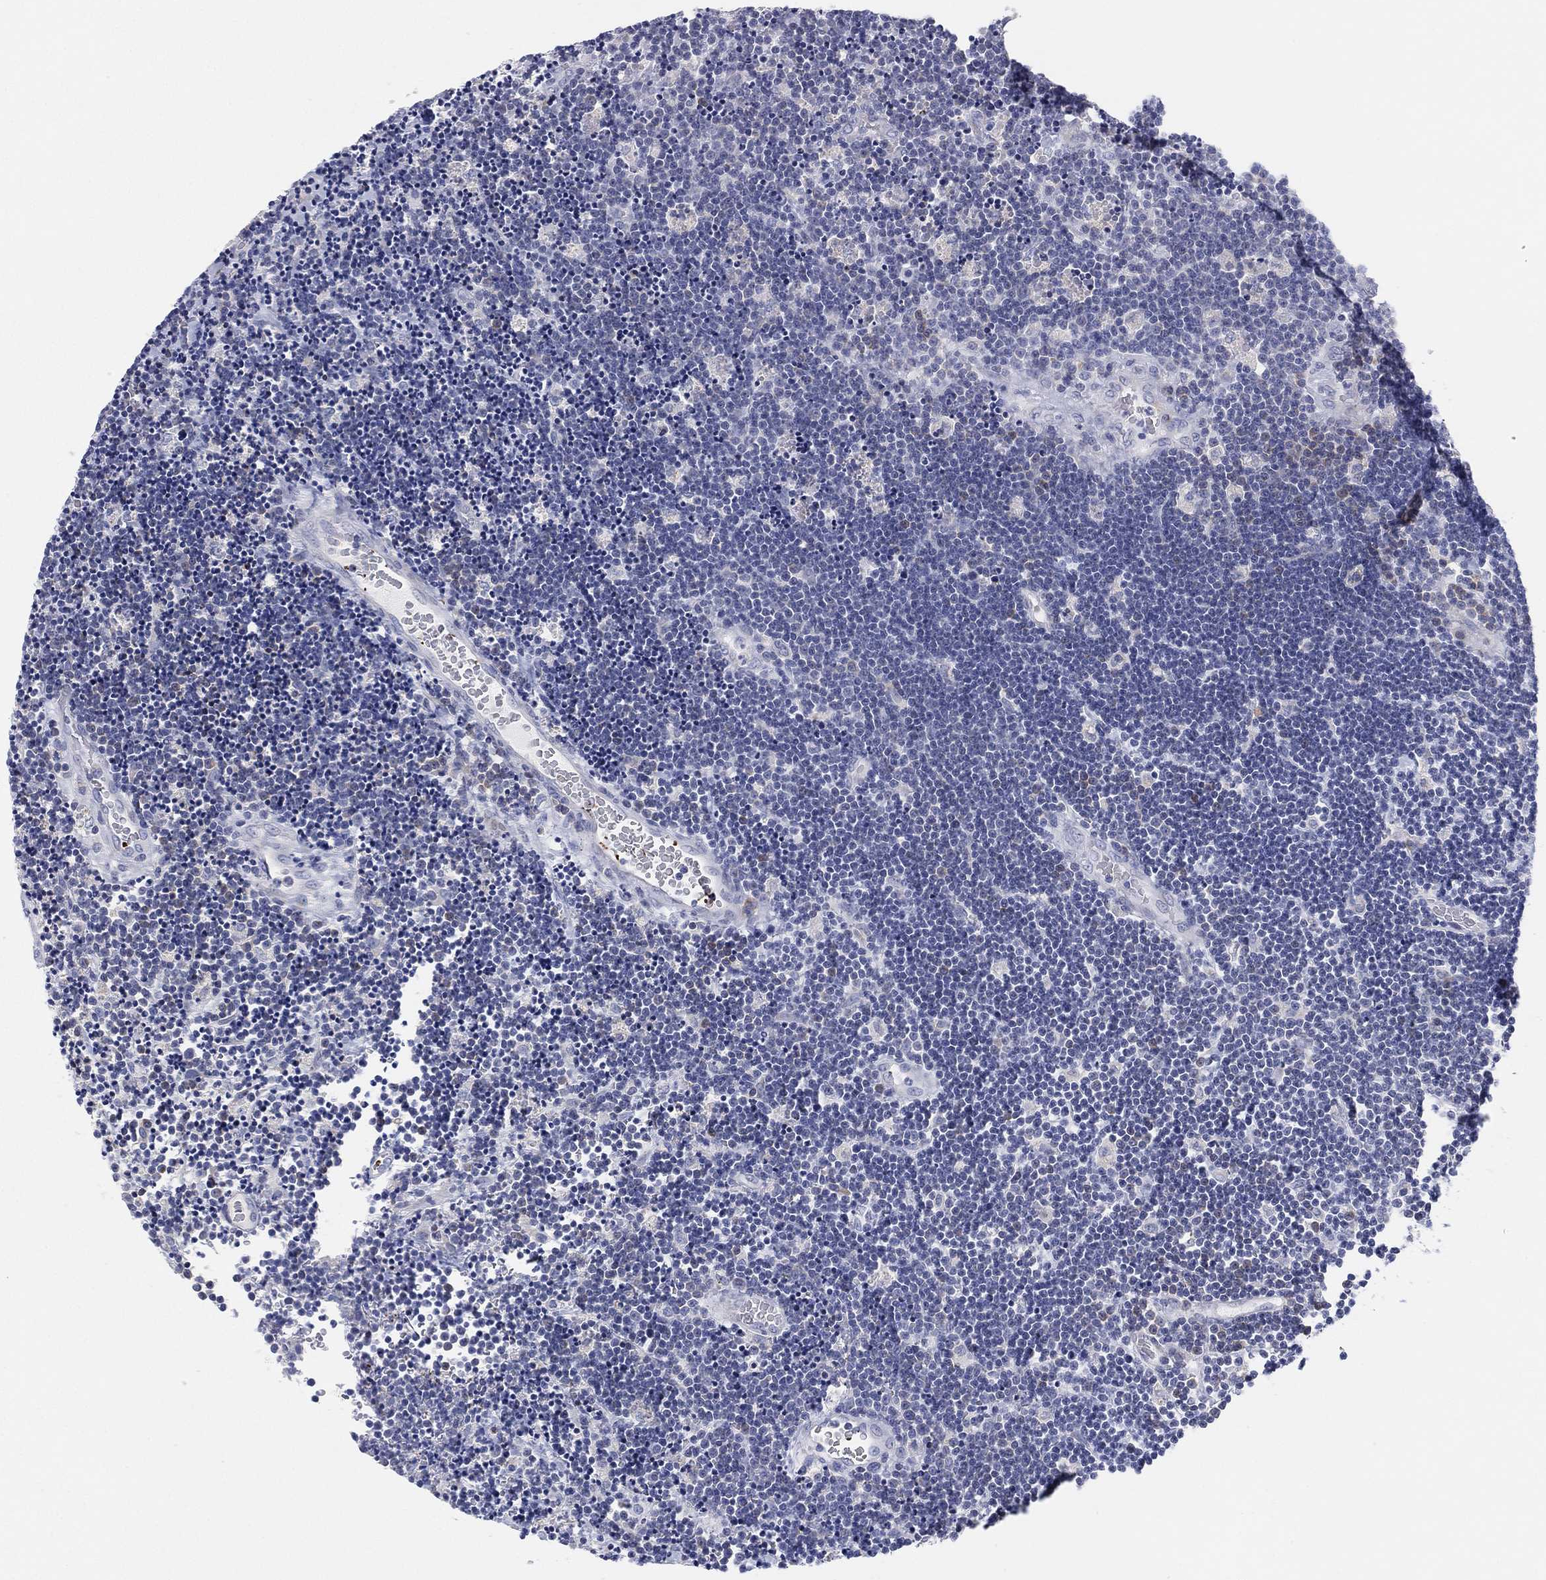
{"staining": {"intensity": "negative", "quantity": "none", "location": "none"}, "tissue": "lymphoma", "cell_type": "Tumor cells", "image_type": "cancer", "snomed": [{"axis": "morphology", "description": "Malignant lymphoma, non-Hodgkin's type, Low grade"}, {"axis": "topography", "description": "Brain"}], "caption": "High magnification brightfield microscopy of low-grade malignant lymphoma, non-Hodgkin's type stained with DAB (3,3'-diaminobenzidine) (brown) and counterstained with hematoxylin (blue): tumor cells show no significant positivity.", "gene": "TMEM40", "patient": {"sex": "female", "age": 66}}